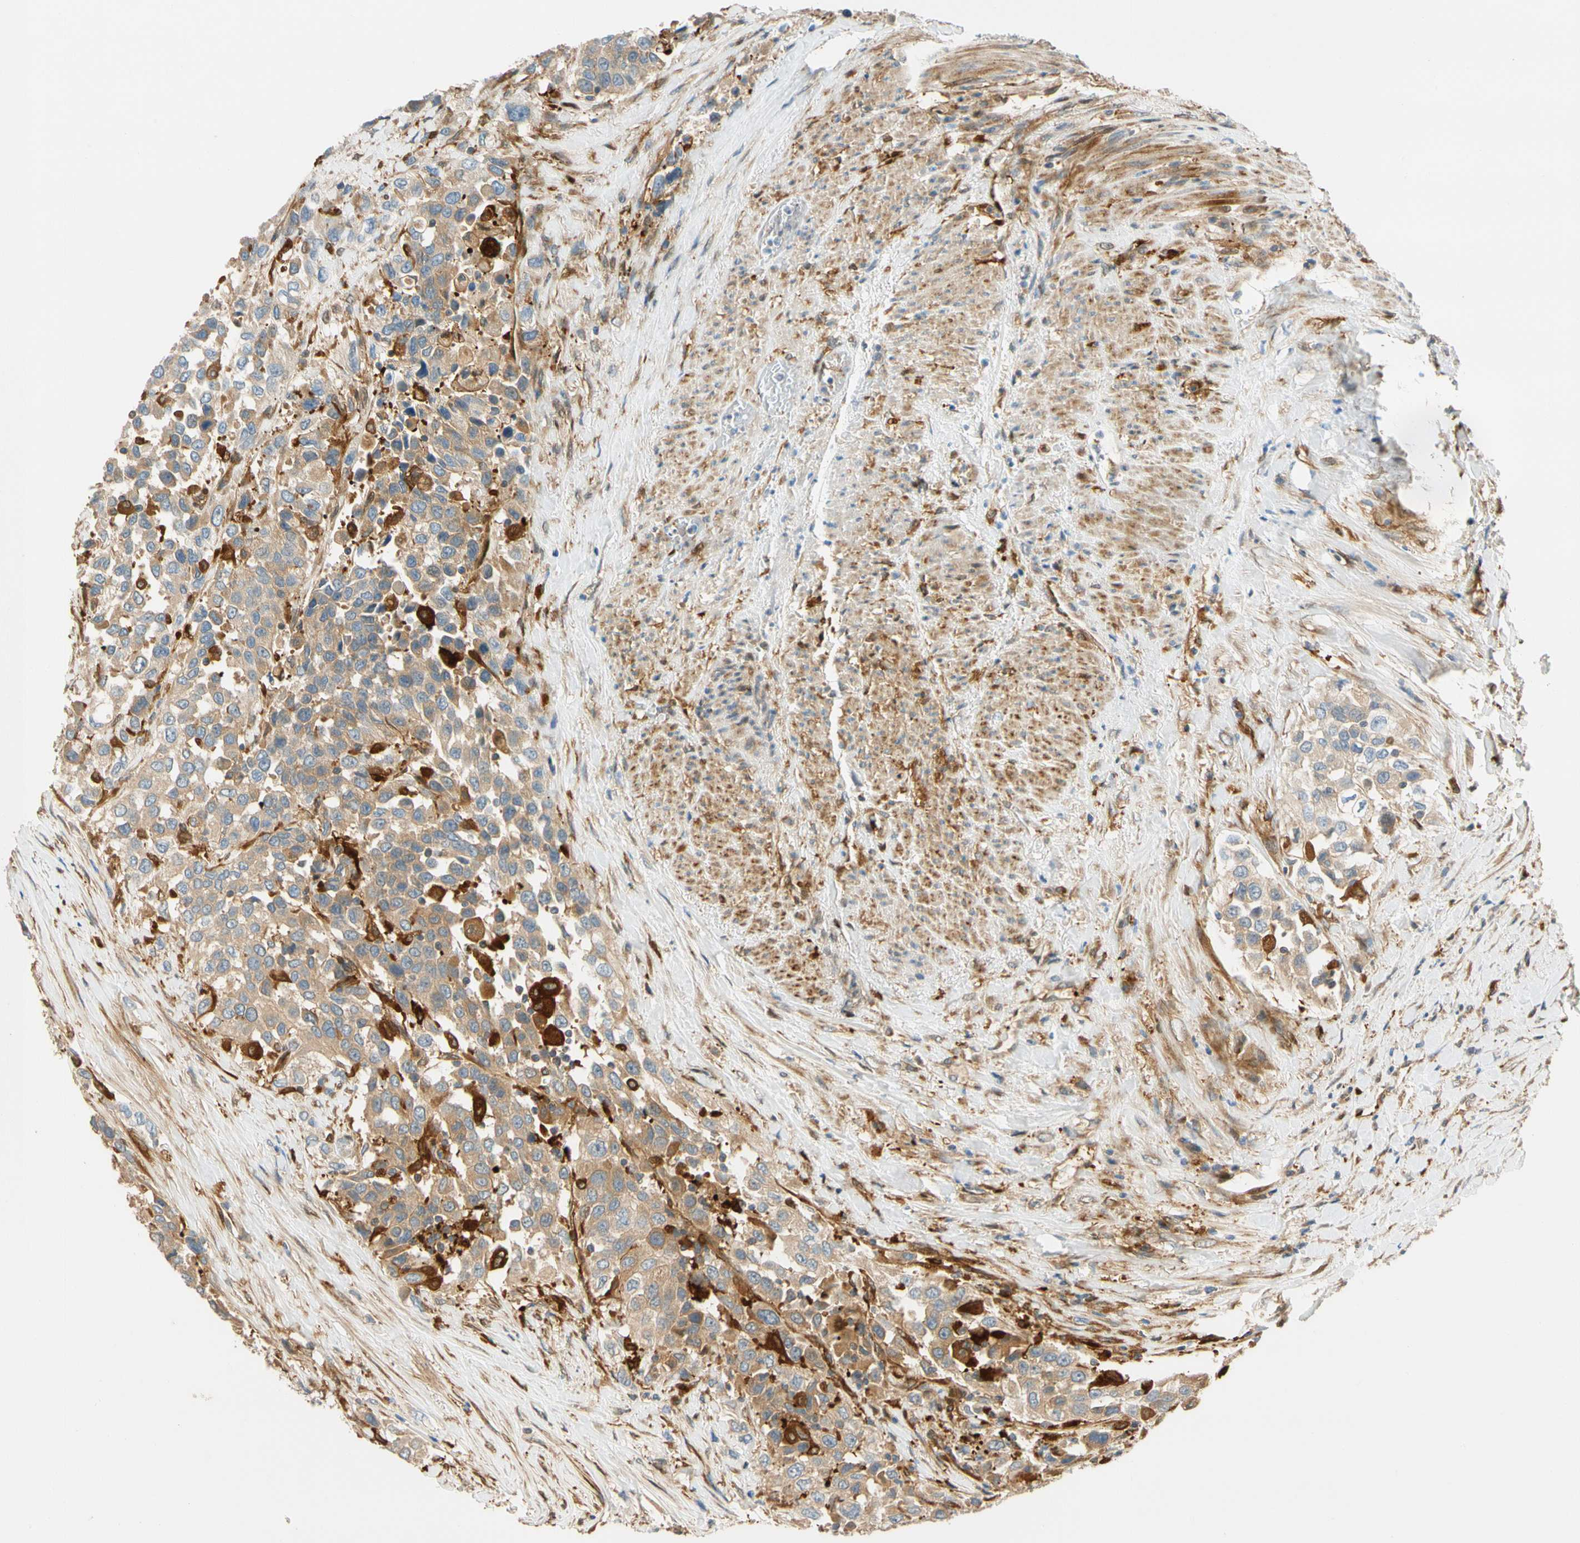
{"staining": {"intensity": "moderate", "quantity": ">75%", "location": "cytoplasmic/membranous"}, "tissue": "urothelial cancer", "cell_type": "Tumor cells", "image_type": "cancer", "snomed": [{"axis": "morphology", "description": "Urothelial carcinoma, High grade"}, {"axis": "topography", "description": "Urinary bladder"}], "caption": "Protein staining exhibits moderate cytoplasmic/membranous positivity in approximately >75% of tumor cells in urothelial carcinoma (high-grade).", "gene": "PARP14", "patient": {"sex": "female", "age": 80}}